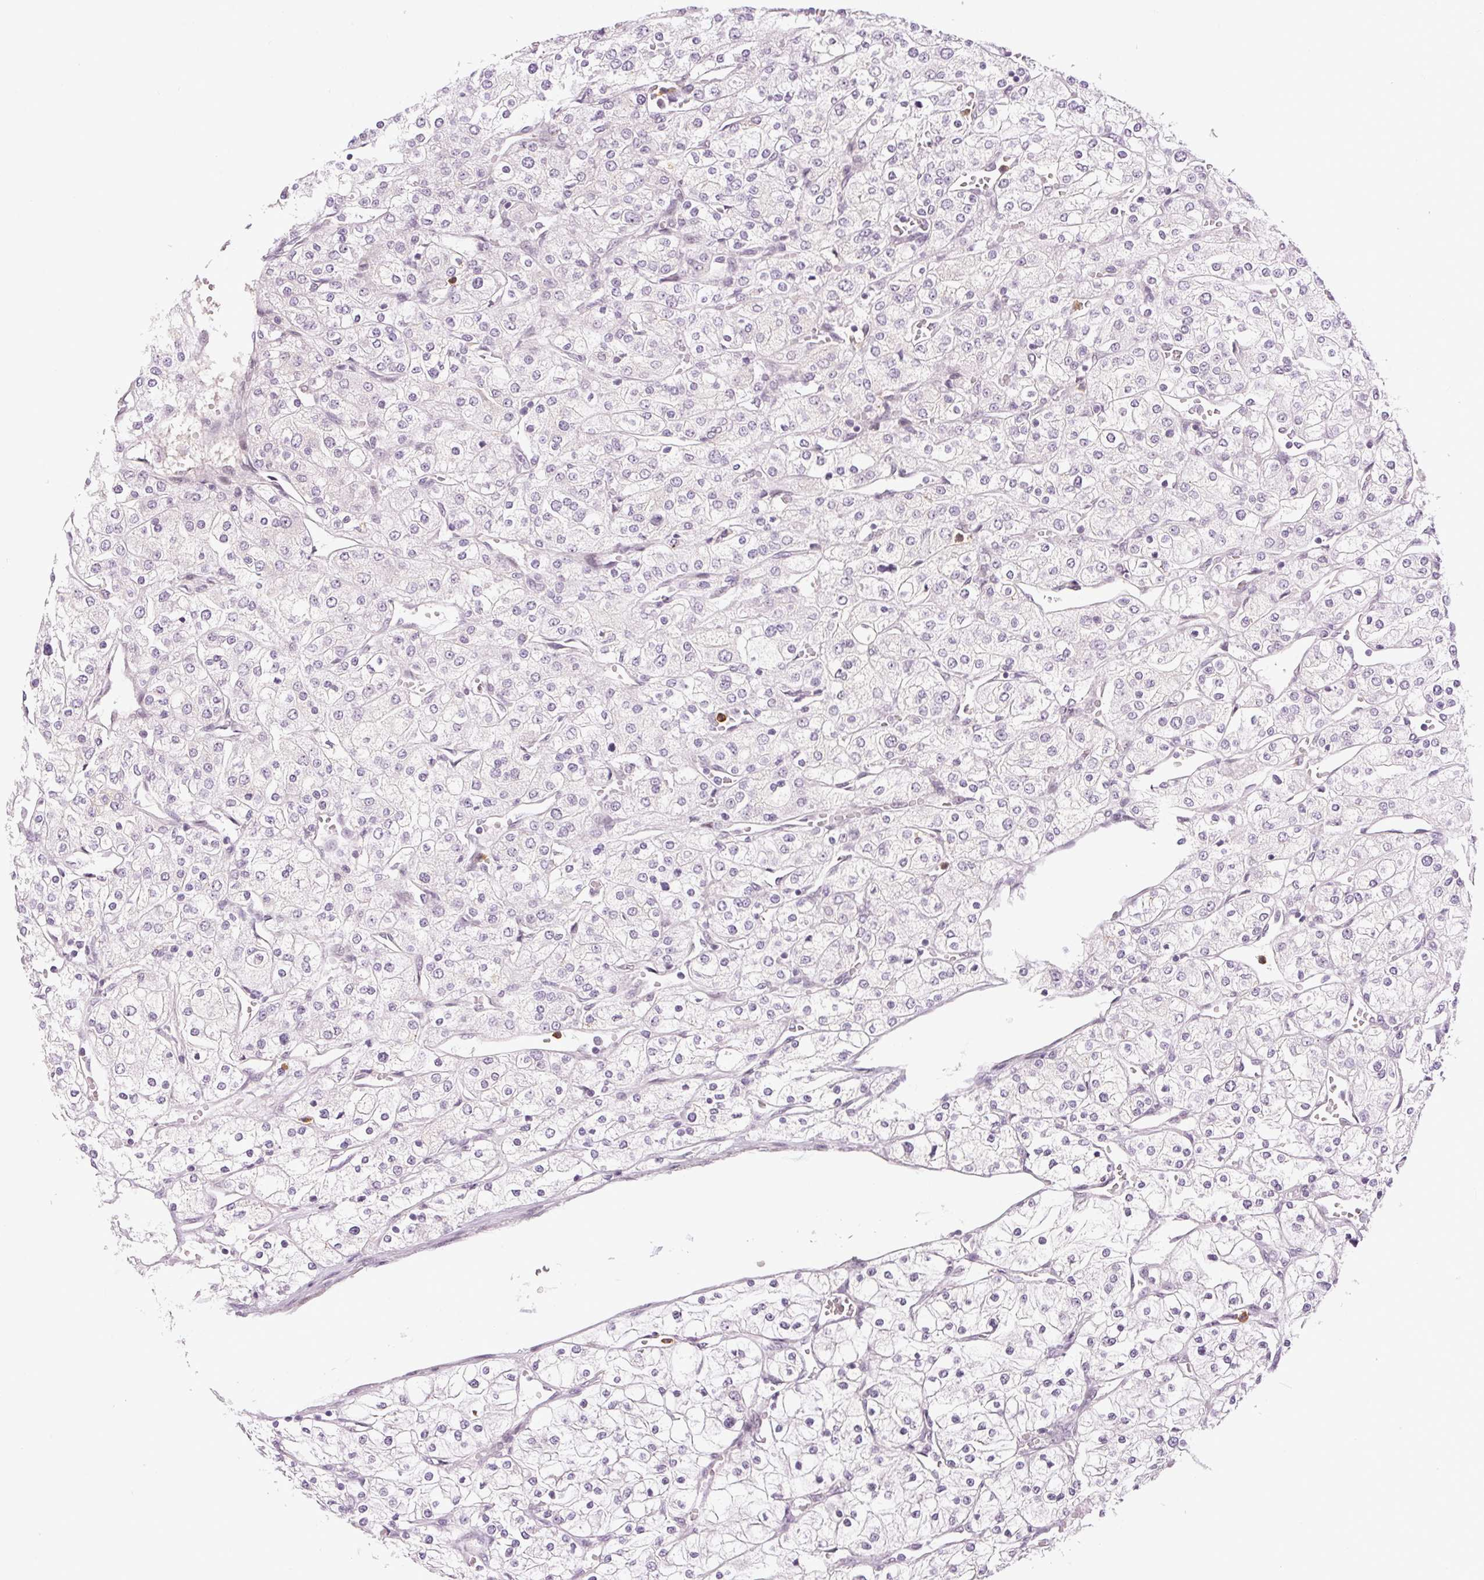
{"staining": {"intensity": "negative", "quantity": "none", "location": "none"}, "tissue": "renal cancer", "cell_type": "Tumor cells", "image_type": "cancer", "snomed": [{"axis": "morphology", "description": "Adenocarcinoma, NOS"}, {"axis": "topography", "description": "Kidney"}], "caption": "Tumor cells show no significant staining in renal adenocarcinoma.", "gene": "SGF29", "patient": {"sex": "male", "age": 80}}